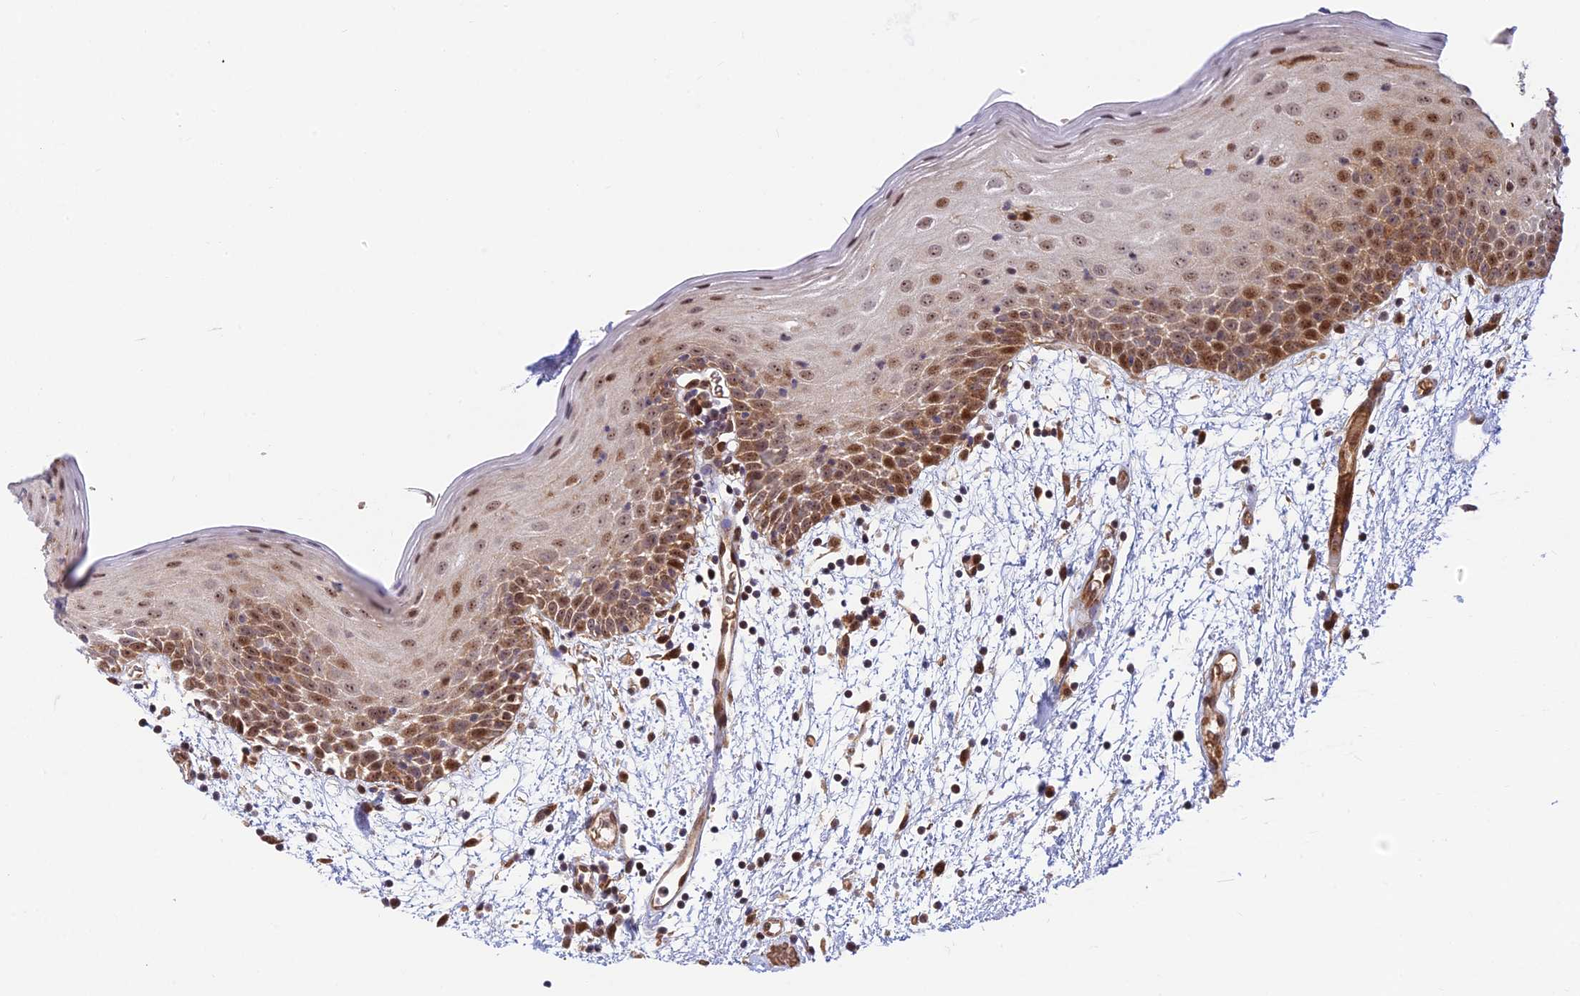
{"staining": {"intensity": "strong", "quantity": ">75%", "location": "nuclear"}, "tissue": "oral mucosa", "cell_type": "Squamous epithelial cells", "image_type": "normal", "snomed": [{"axis": "morphology", "description": "Normal tissue, NOS"}, {"axis": "topography", "description": "Skeletal muscle"}, {"axis": "topography", "description": "Oral tissue"}, {"axis": "topography", "description": "Salivary gland"}, {"axis": "topography", "description": "Peripheral nerve tissue"}], "caption": "Immunohistochemical staining of unremarkable human oral mucosa demonstrates >75% levels of strong nuclear protein staining in about >75% of squamous epithelial cells. (DAB (3,3'-diaminobenzidine) IHC with brightfield microscopy, high magnification).", "gene": "UFSP2", "patient": {"sex": "male", "age": 54}}